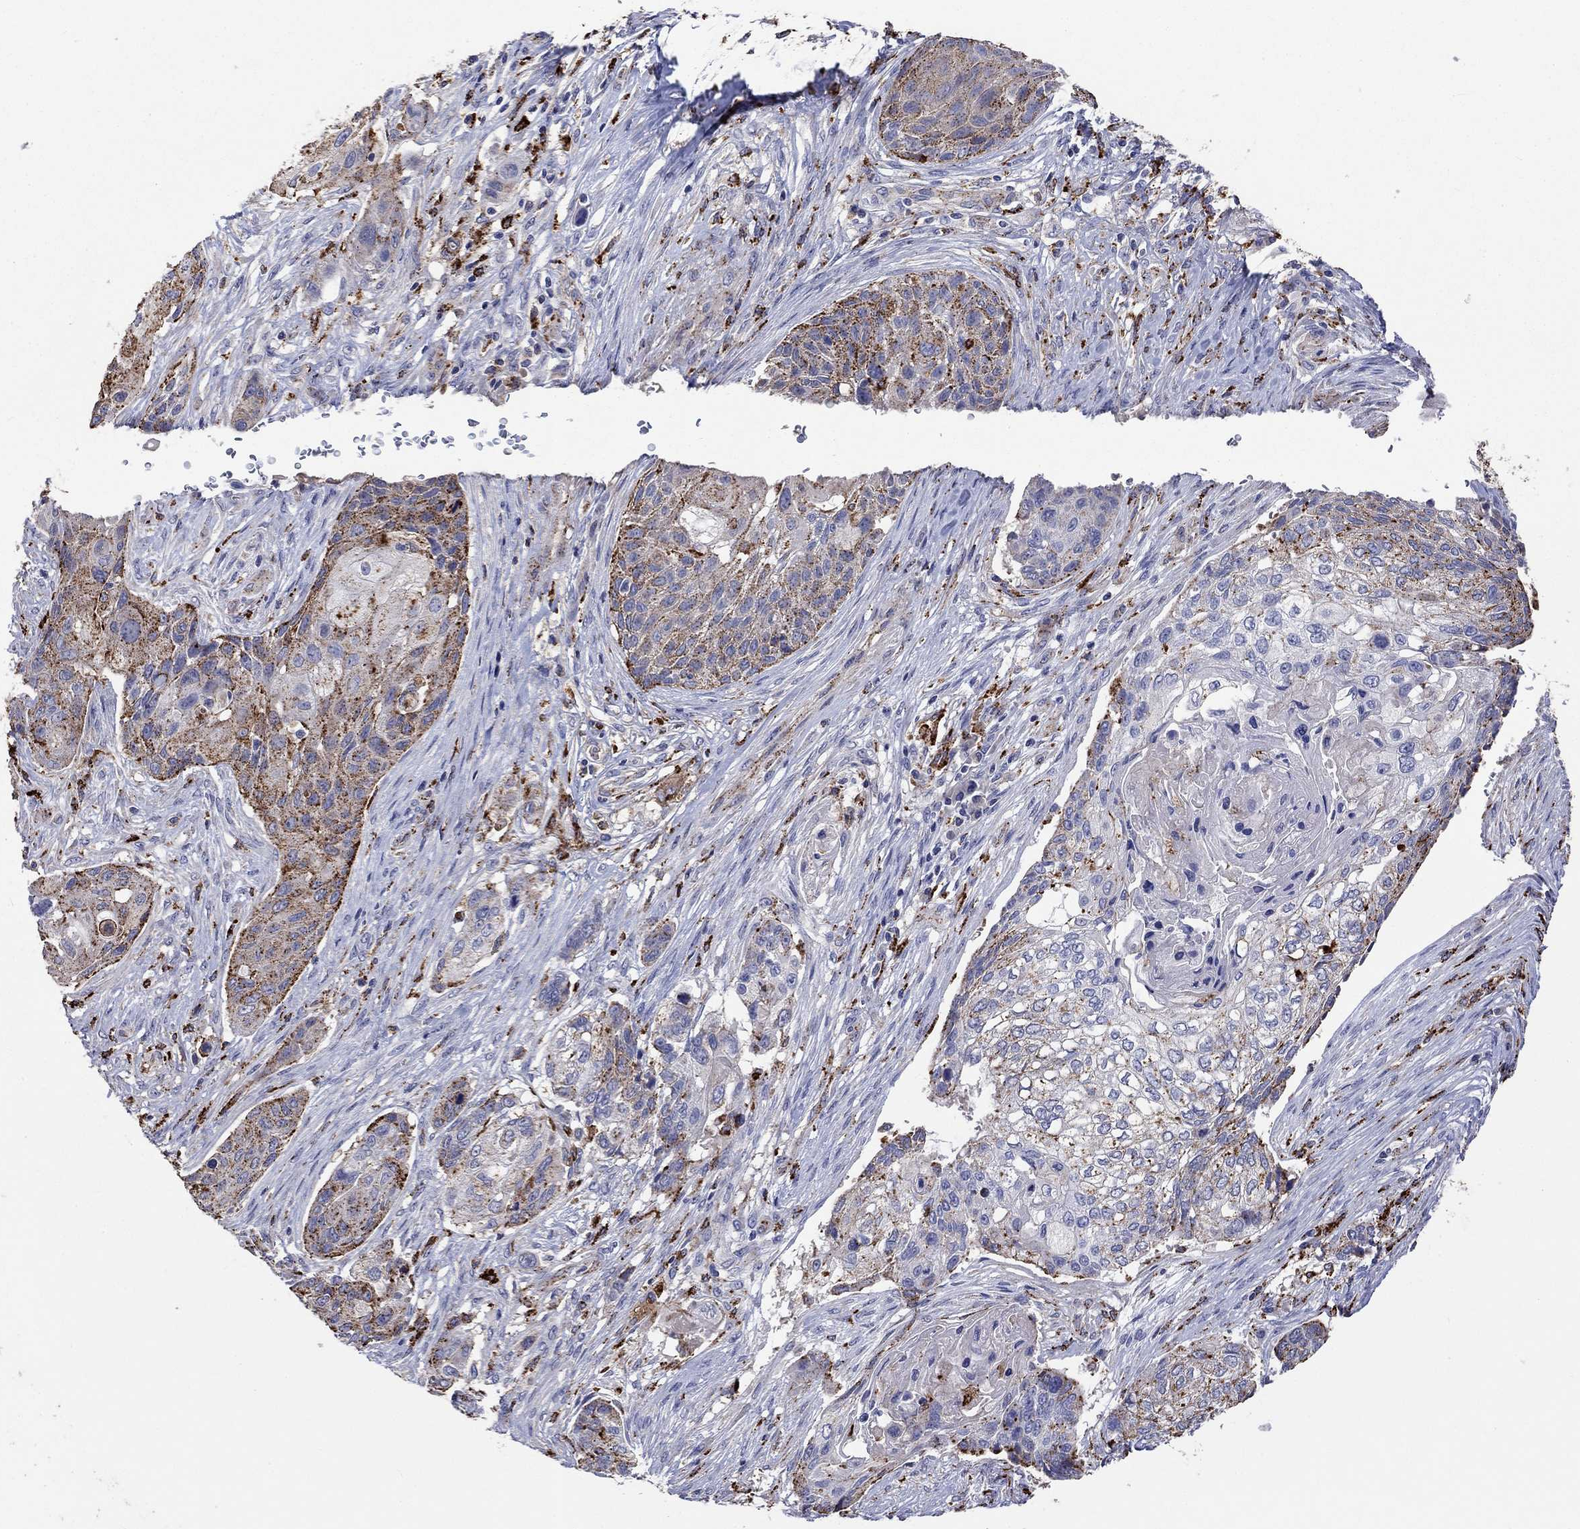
{"staining": {"intensity": "strong", "quantity": "<25%", "location": "cytoplasmic/membranous"}, "tissue": "lung cancer", "cell_type": "Tumor cells", "image_type": "cancer", "snomed": [{"axis": "morphology", "description": "Normal tissue, NOS"}, {"axis": "morphology", "description": "Squamous cell carcinoma, NOS"}, {"axis": "topography", "description": "Bronchus"}, {"axis": "topography", "description": "Lung"}], "caption": "Protein staining of squamous cell carcinoma (lung) tissue exhibits strong cytoplasmic/membranous expression in about <25% of tumor cells.", "gene": "CTSB", "patient": {"sex": "male", "age": 69}}